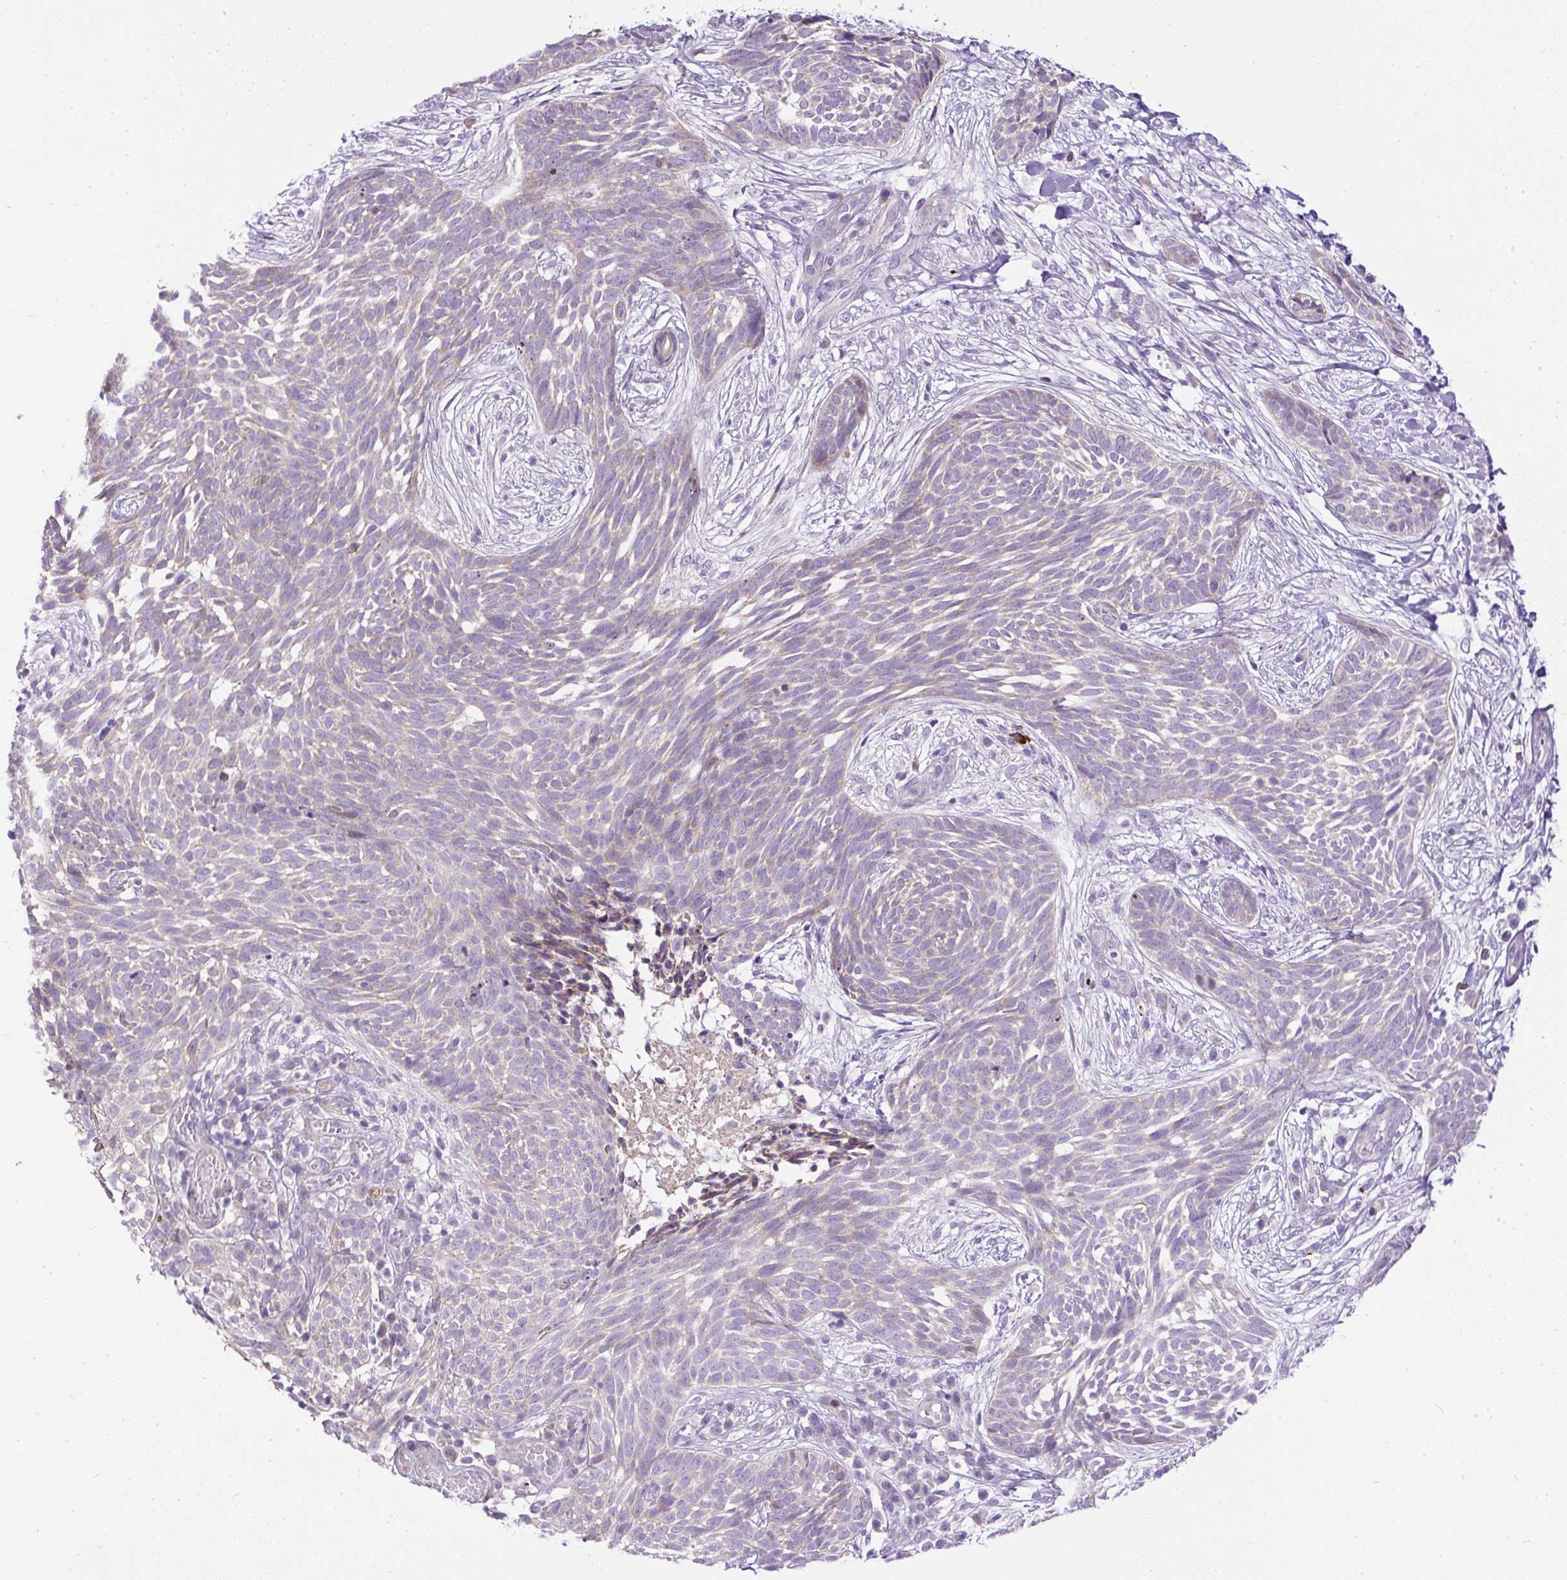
{"staining": {"intensity": "negative", "quantity": "none", "location": "none"}, "tissue": "skin cancer", "cell_type": "Tumor cells", "image_type": "cancer", "snomed": [{"axis": "morphology", "description": "Basal cell carcinoma"}, {"axis": "topography", "description": "Skin"}, {"axis": "topography", "description": "Skin, foot"}], "caption": "Skin basal cell carcinoma was stained to show a protein in brown. There is no significant staining in tumor cells. The staining was performed using DAB to visualize the protein expression in brown, while the nuclei were stained in blue with hematoxylin (Magnification: 20x).", "gene": "CFAP47", "patient": {"sex": "female", "age": 86}}